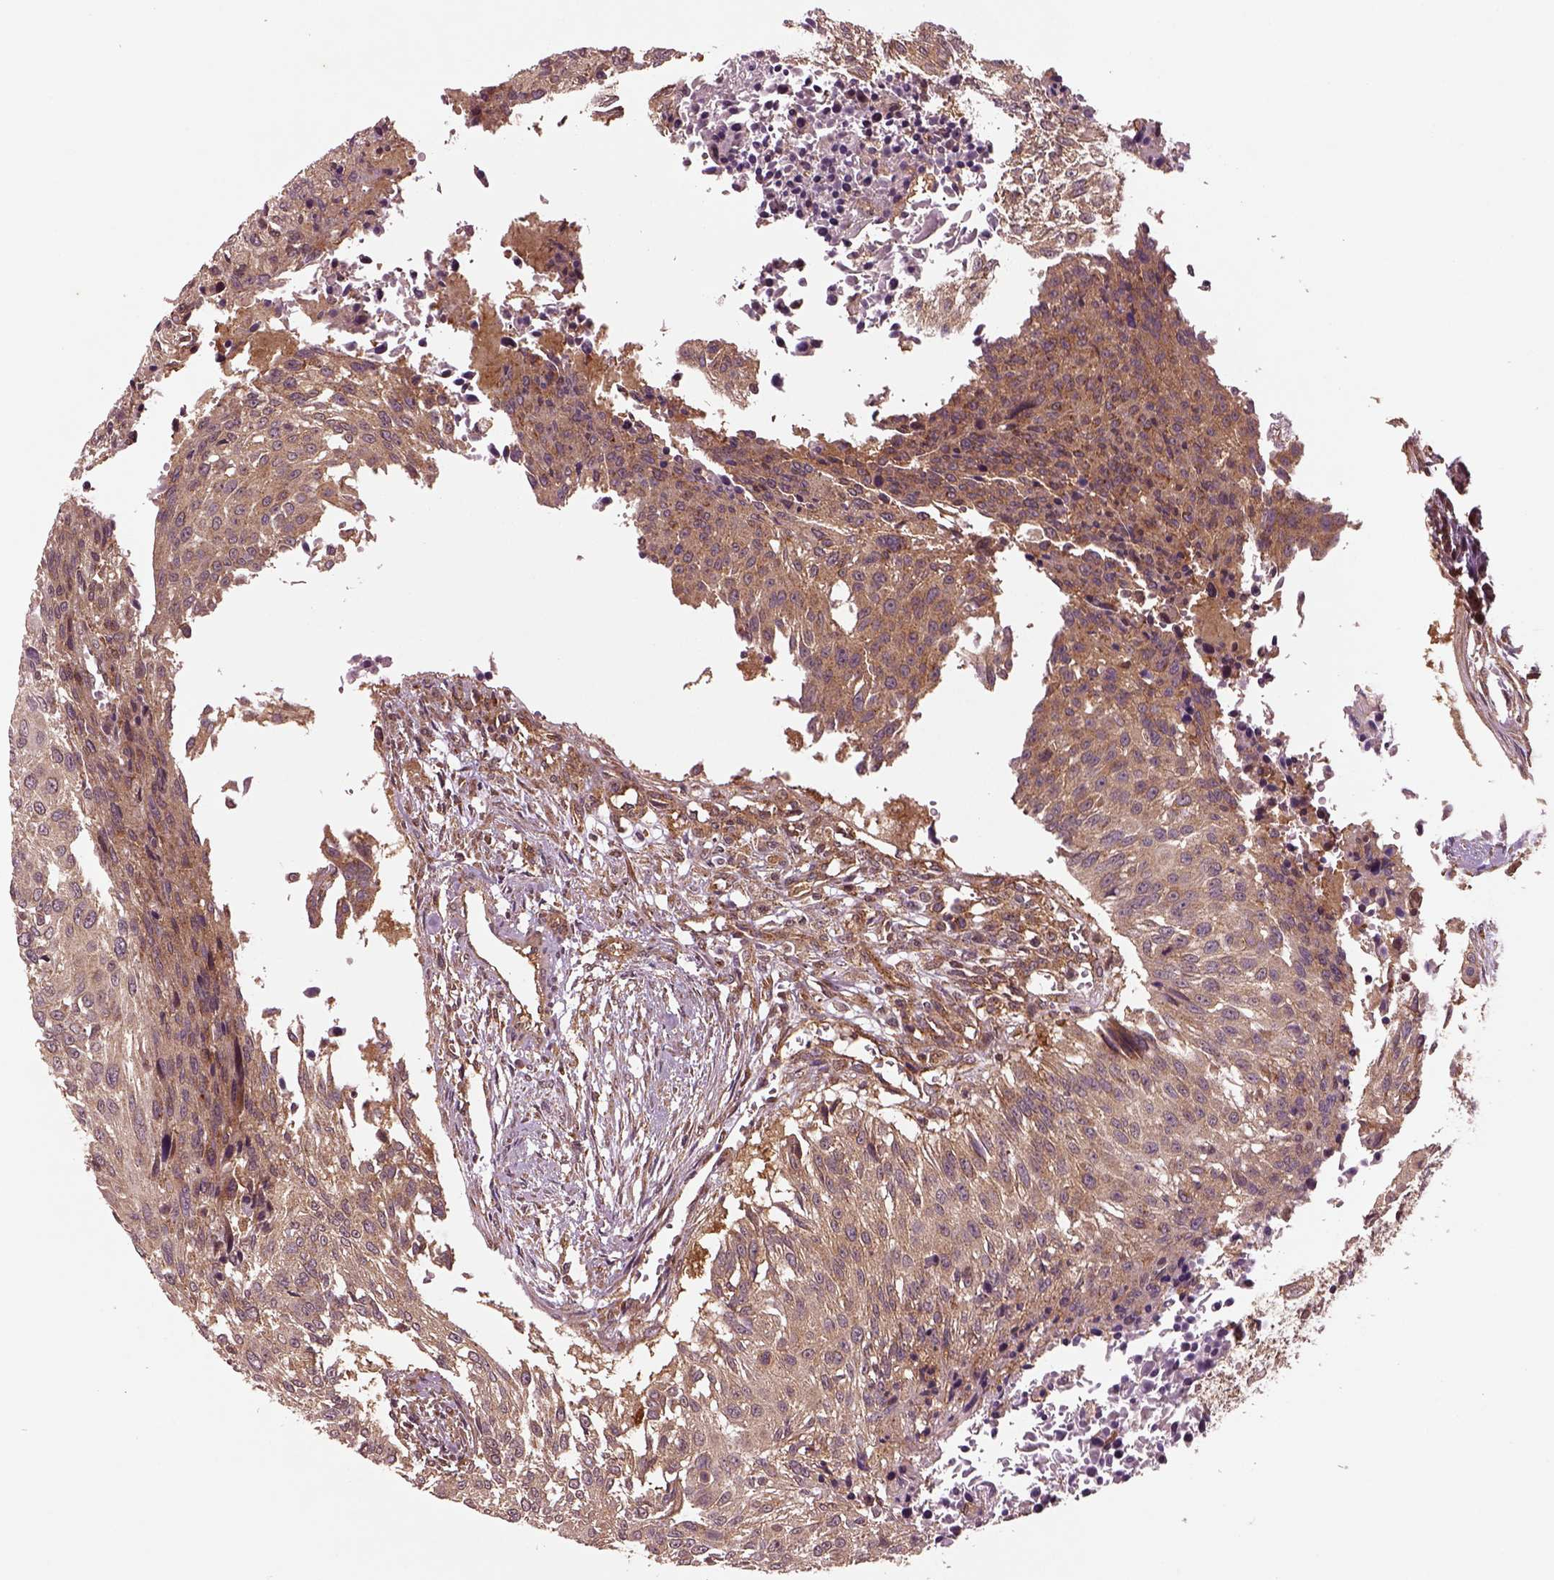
{"staining": {"intensity": "moderate", "quantity": "25%-75%", "location": "cytoplasmic/membranous"}, "tissue": "urothelial cancer", "cell_type": "Tumor cells", "image_type": "cancer", "snomed": [{"axis": "morphology", "description": "Urothelial carcinoma, NOS"}, {"axis": "topography", "description": "Urinary bladder"}], "caption": "Brown immunohistochemical staining in urothelial cancer reveals moderate cytoplasmic/membranous staining in about 25%-75% of tumor cells.", "gene": "WASHC2A", "patient": {"sex": "male", "age": 55}}